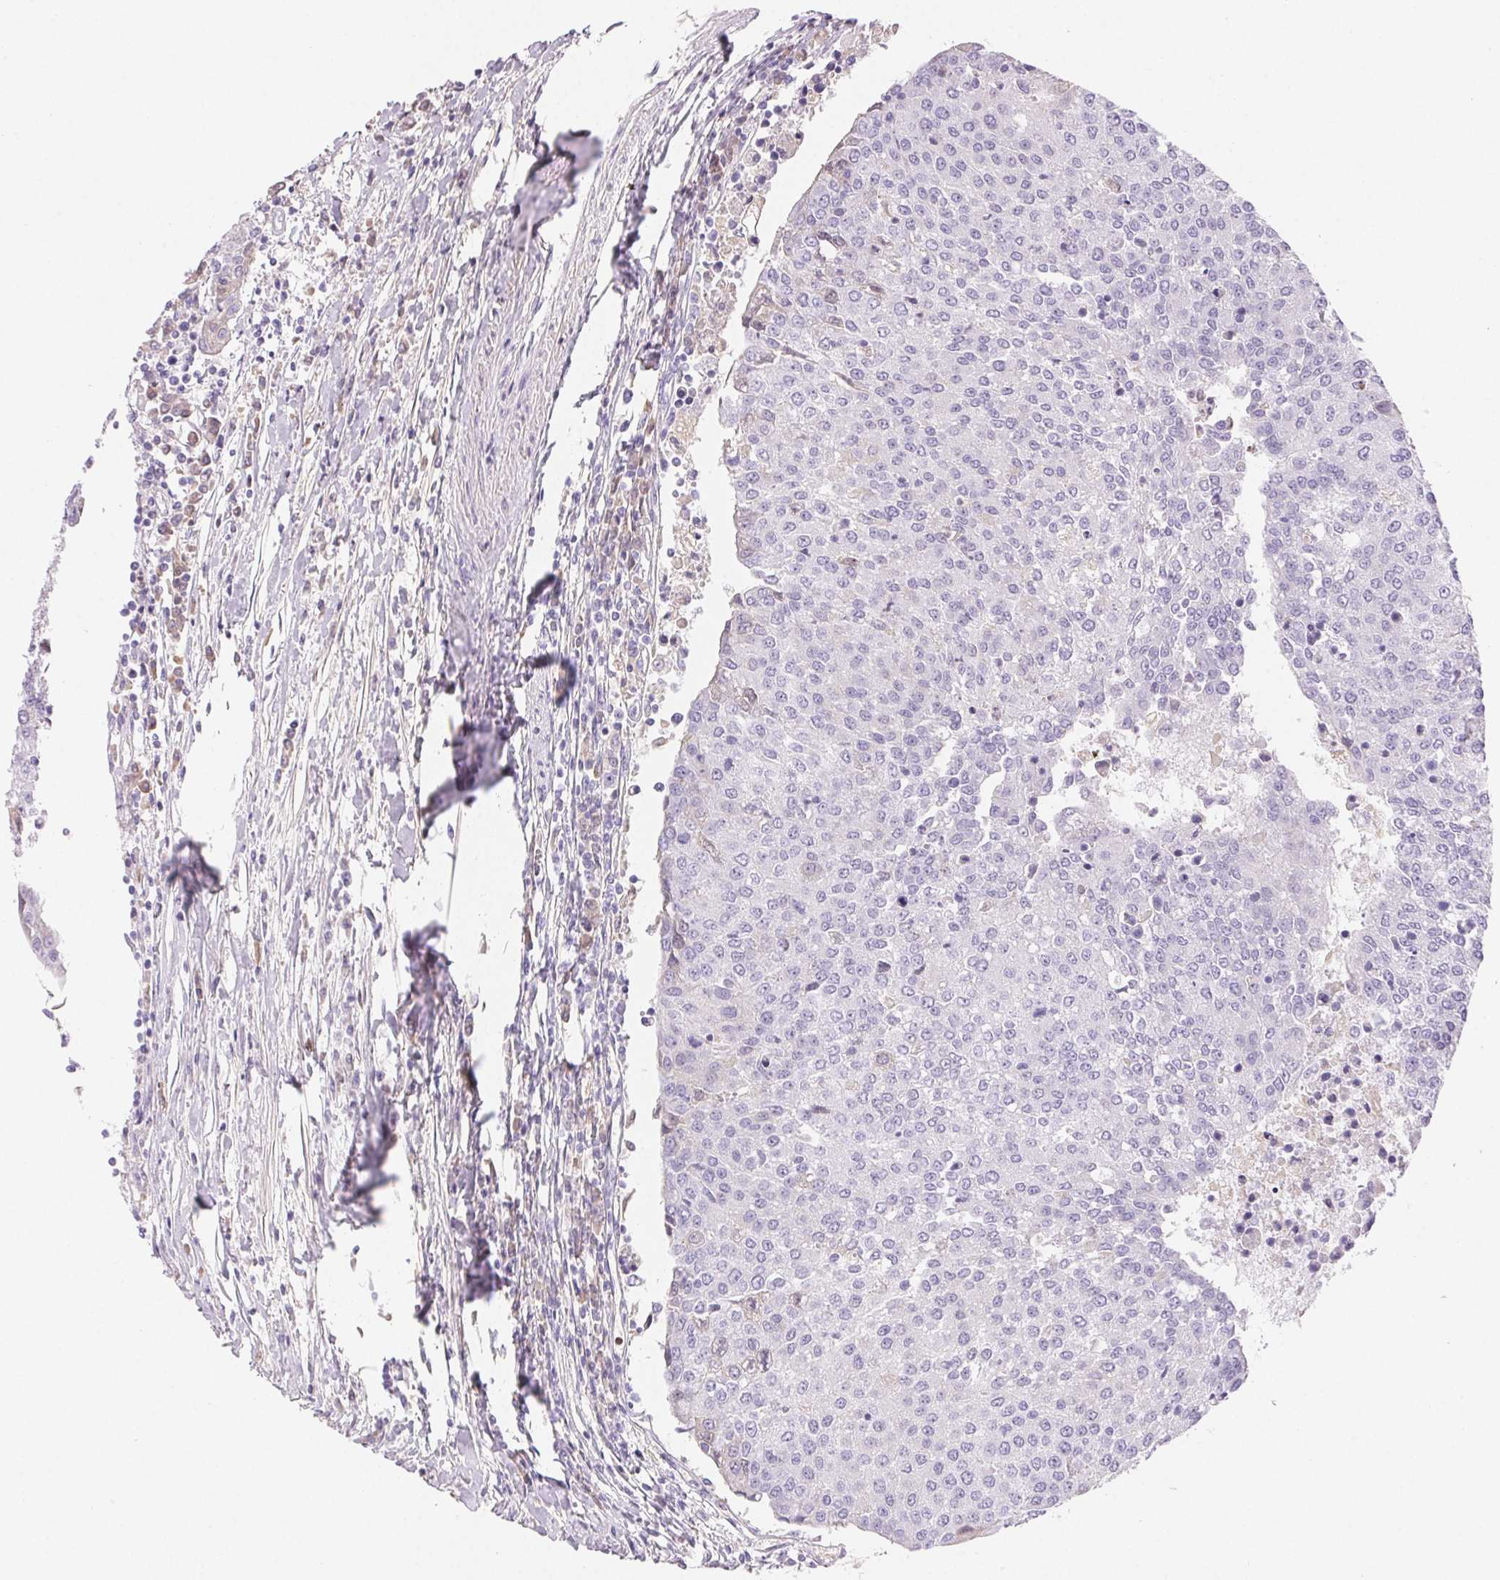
{"staining": {"intensity": "negative", "quantity": "none", "location": "none"}, "tissue": "urothelial cancer", "cell_type": "Tumor cells", "image_type": "cancer", "snomed": [{"axis": "morphology", "description": "Urothelial carcinoma, High grade"}, {"axis": "topography", "description": "Urinary bladder"}], "caption": "Immunohistochemistry image of urothelial cancer stained for a protein (brown), which displays no staining in tumor cells. (Immunohistochemistry, brightfield microscopy, high magnification).", "gene": "PADI4", "patient": {"sex": "female", "age": 85}}